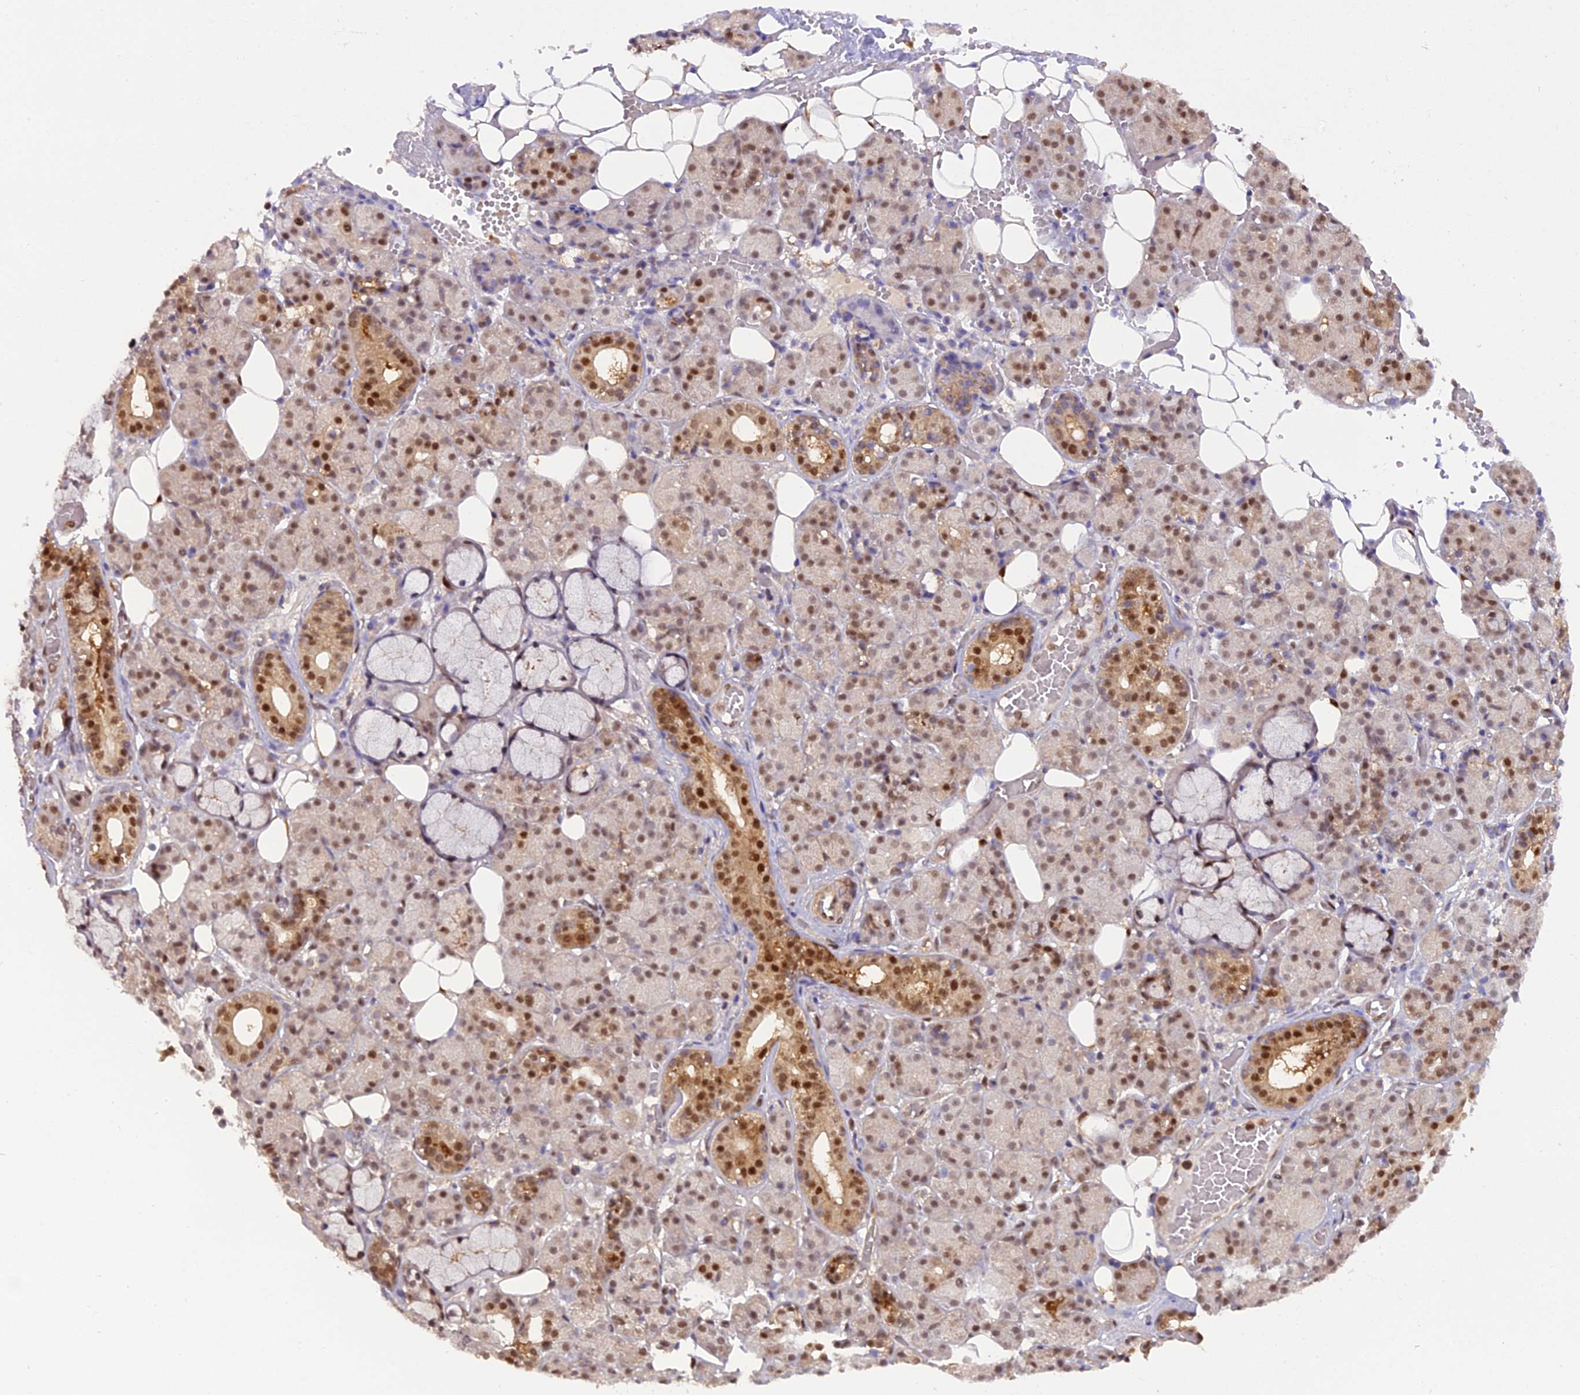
{"staining": {"intensity": "moderate", "quantity": ">75%", "location": "nuclear"}, "tissue": "salivary gland", "cell_type": "Glandular cells", "image_type": "normal", "snomed": [{"axis": "morphology", "description": "Normal tissue, NOS"}, {"axis": "topography", "description": "Salivary gland"}], "caption": "A micrograph of salivary gland stained for a protein displays moderate nuclear brown staining in glandular cells.", "gene": "NPEPL1", "patient": {"sex": "male", "age": 63}}